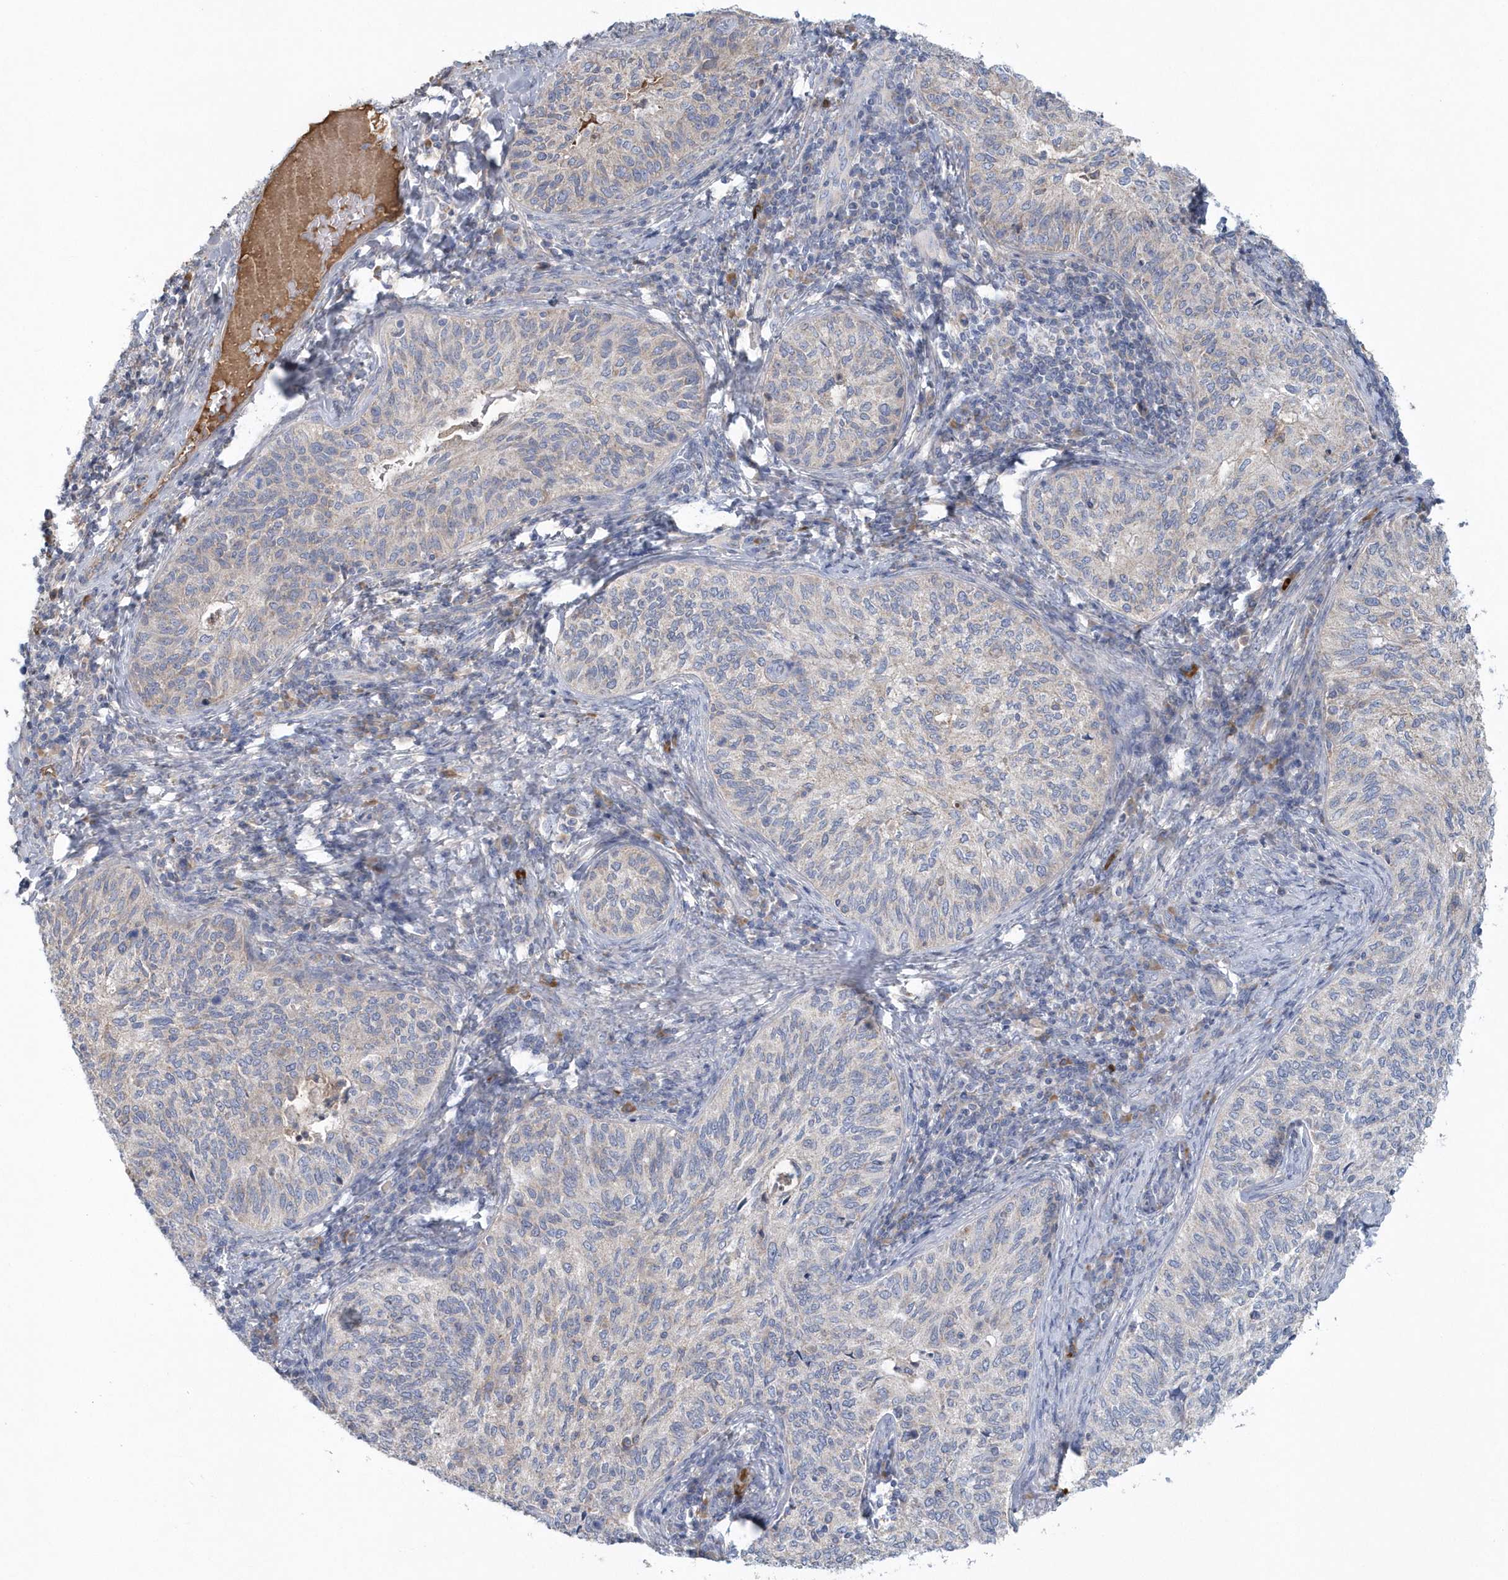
{"staining": {"intensity": "negative", "quantity": "none", "location": "none"}, "tissue": "cervical cancer", "cell_type": "Tumor cells", "image_type": "cancer", "snomed": [{"axis": "morphology", "description": "Squamous cell carcinoma, NOS"}, {"axis": "topography", "description": "Cervix"}], "caption": "High power microscopy micrograph of an IHC histopathology image of squamous cell carcinoma (cervical), revealing no significant staining in tumor cells.", "gene": "SPATA18", "patient": {"sex": "female", "age": 30}}